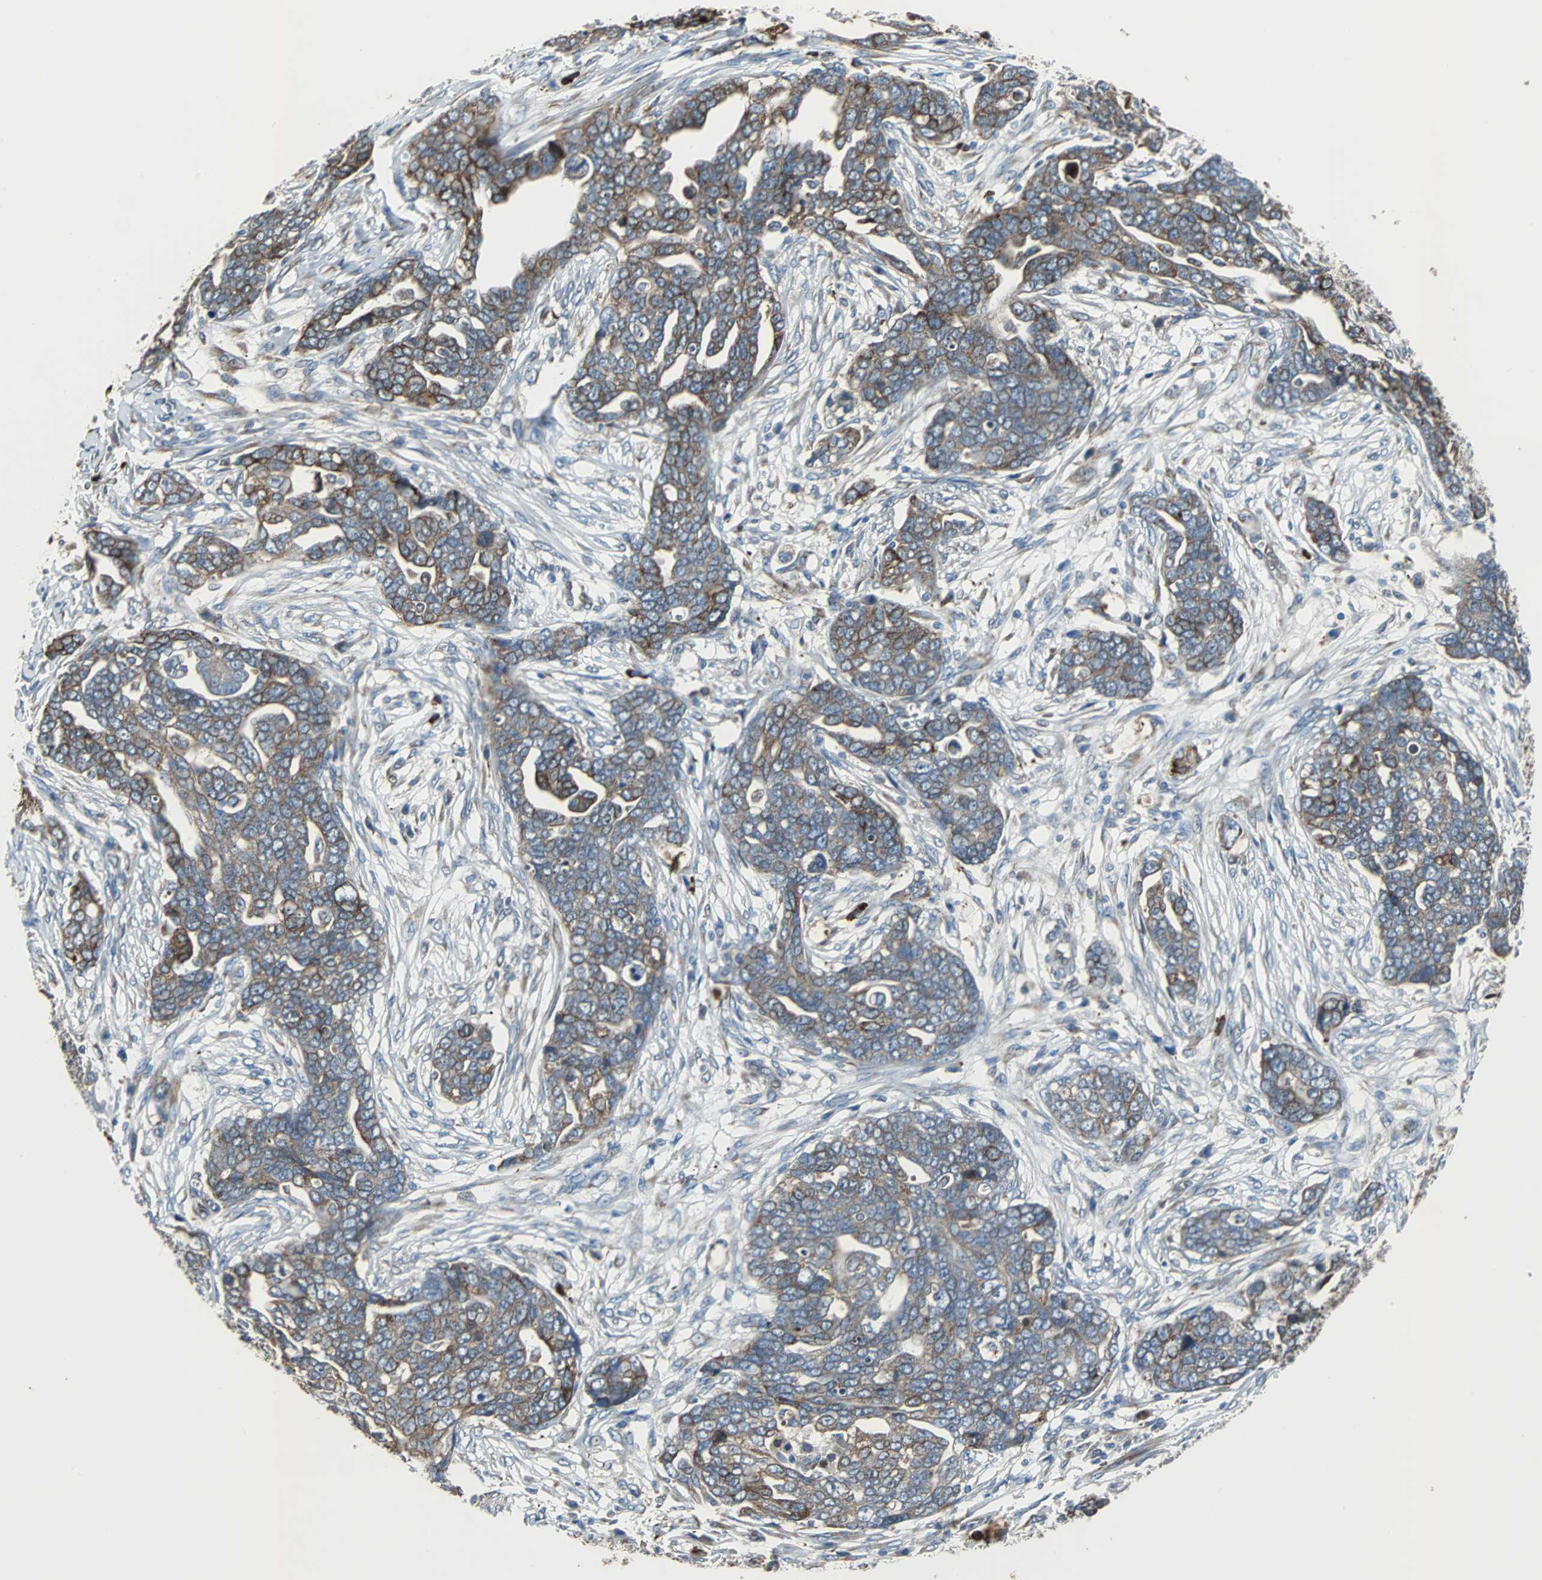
{"staining": {"intensity": "weak", "quantity": ">75%", "location": "cytoplasmic/membranous"}, "tissue": "ovarian cancer", "cell_type": "Tumor cells", "image_type": "cancer", "snomed": [{"axis": "morphology", "description": "Normal tissue, NOS"}, {"axis": "morphology", "description": "Cystadenocarcinoma, serous, NOS"}, {"axis": "topography", "description": "Fallopian tube"}, {"axis": "topography", "description": "Ovary"}], "caption": "Ovarian serous cystadenocarcinoma tissue displays weak cytoplasmic/membranous expression in about >75% of tumor cells, visualized by immunohistochemistry.", "gene": "PDIA4", "patient": {"sex": "female", "age": 56}}